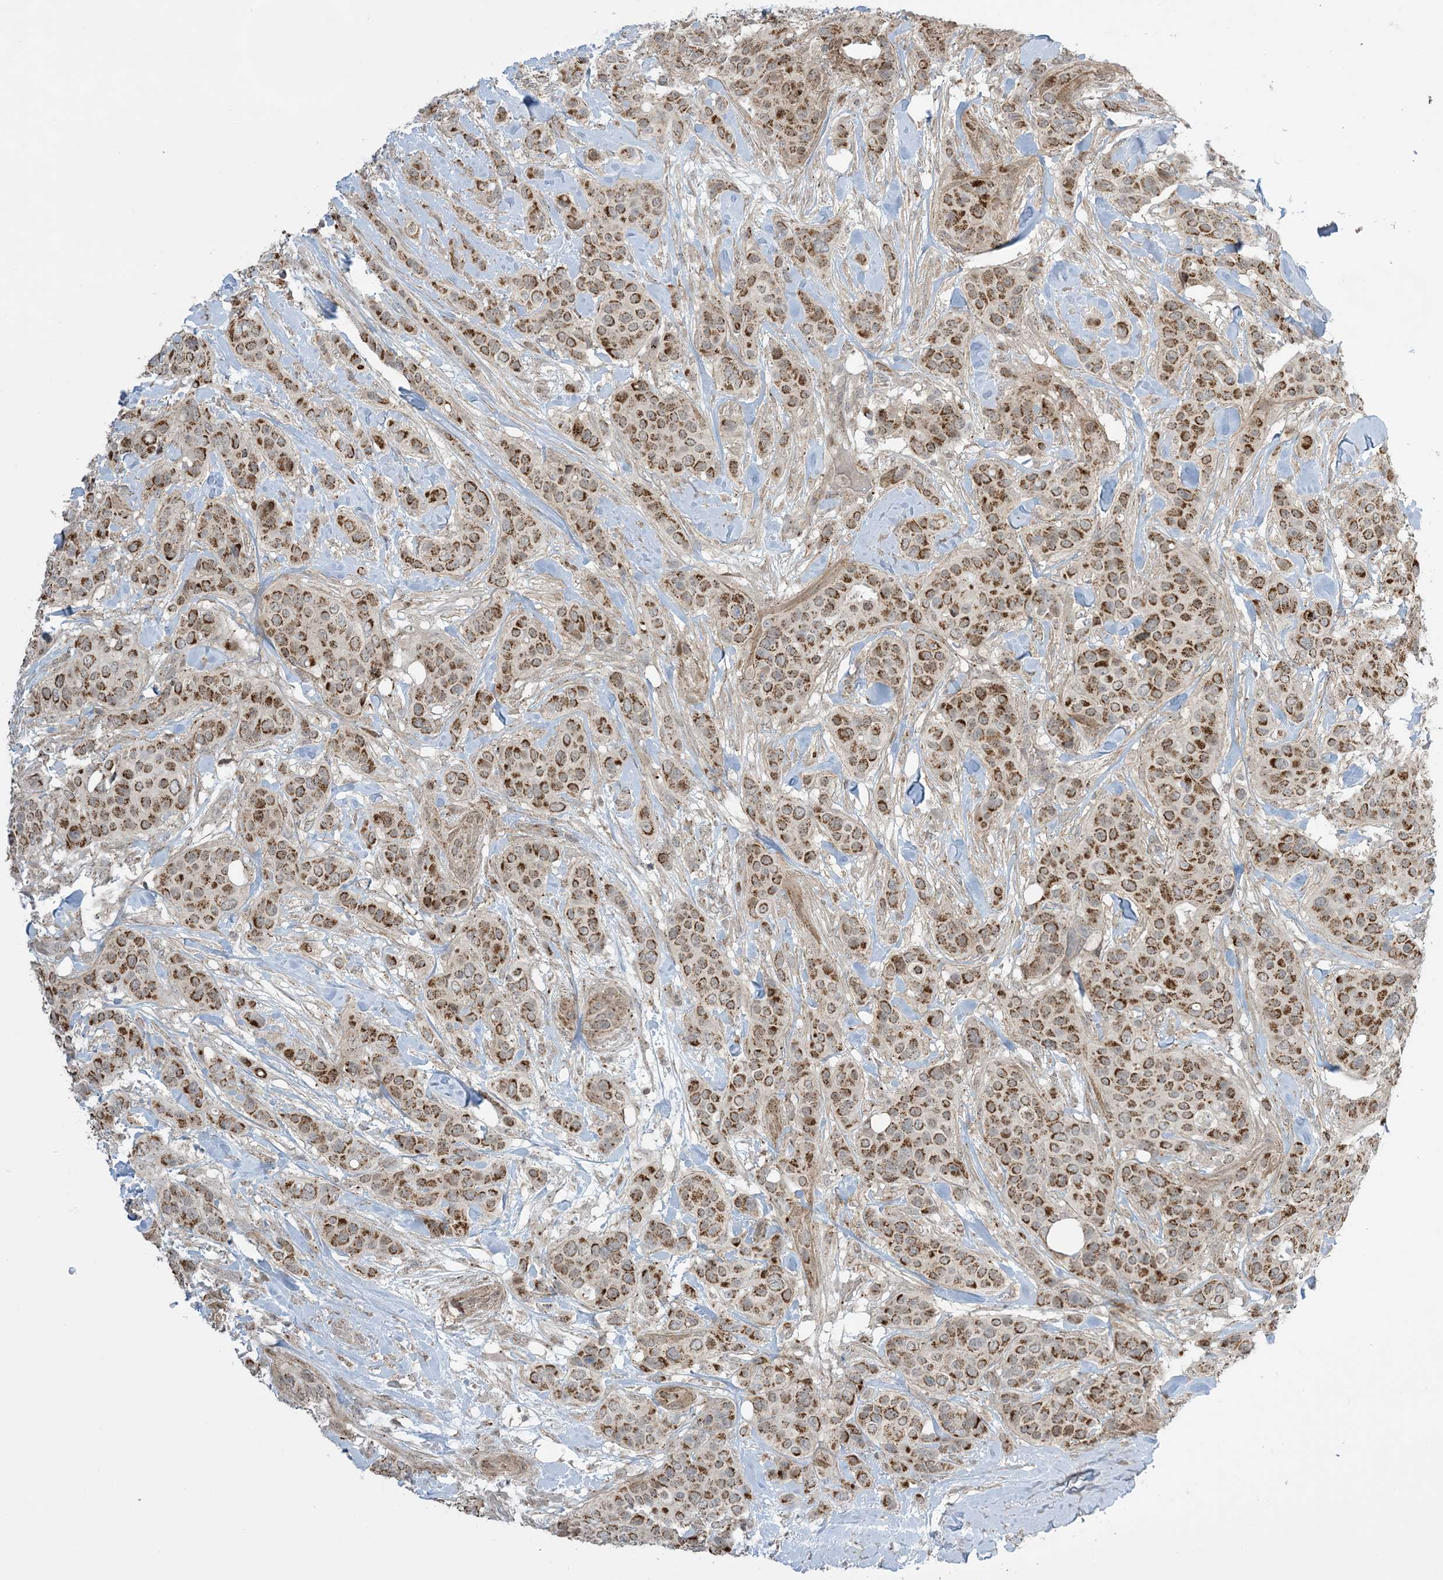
{"staining": {"intensity": "strong", "quantity": ">75%", "location": "cytoplasmic/membranous"}, "tissue": "breast cancer", "cell_type": "Tumor cells", "image_type": "cancer", "snomed": [{"axis": "morphology", "description": "Lobular carcinoma"}, {"axis": "topography", "description": "Breast"}], "caption": "Immunohistochemistry (IHC) of human breast lobular carcinoma shows high levels of strong cytoplasmic/membranous positivity in approximately >75% of tumor cells.", "gene": "PHLDB2", "patient": {"sex": "female", "age": 51}}